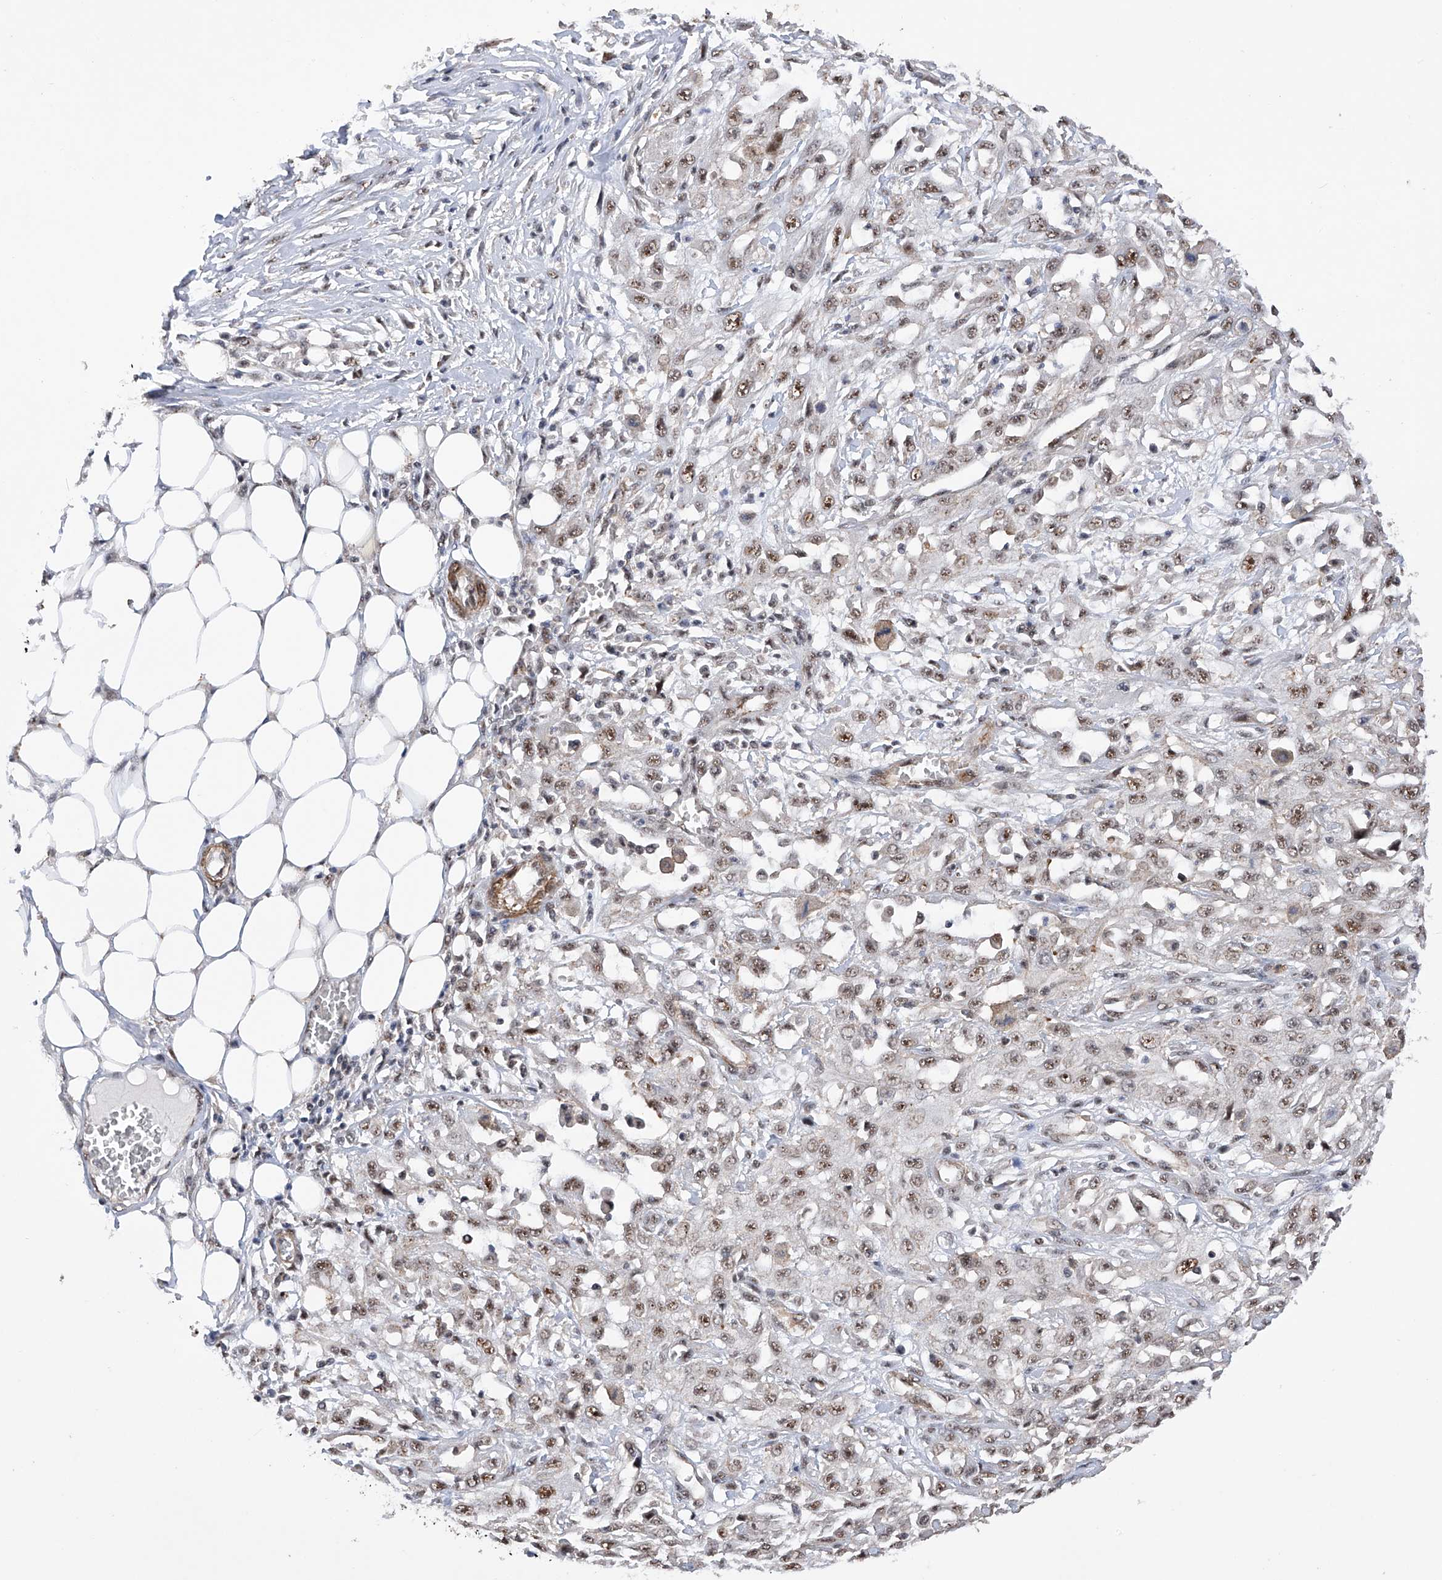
{"staining": {"intensity": "weak", "quantity": ">75%", "location": "nuclear"}, "tissue": "skin cancer", "cell_type": "Tumor cells", "image_type": "cancer", "snomed": [{"axis": "morphology", "description": "Squamous cell carcinoma, NOS"}, {"axis": "morphology", "description": "Squamous cell carcinoma, metastatic, NOS"}, {"axis": "topography", "description": "Skin"}, {"axis": "topography", "description": "Lymph node"}], "caption": "This histopathology image displays immunohistochemistry staining of skin cancer (metastatic squamous cell carcinoma), with low weak nuclear staining in approximately >75% of tumor cells.", "gene": "NFATC4", "patient": {"sex": "male", "age": 75}}